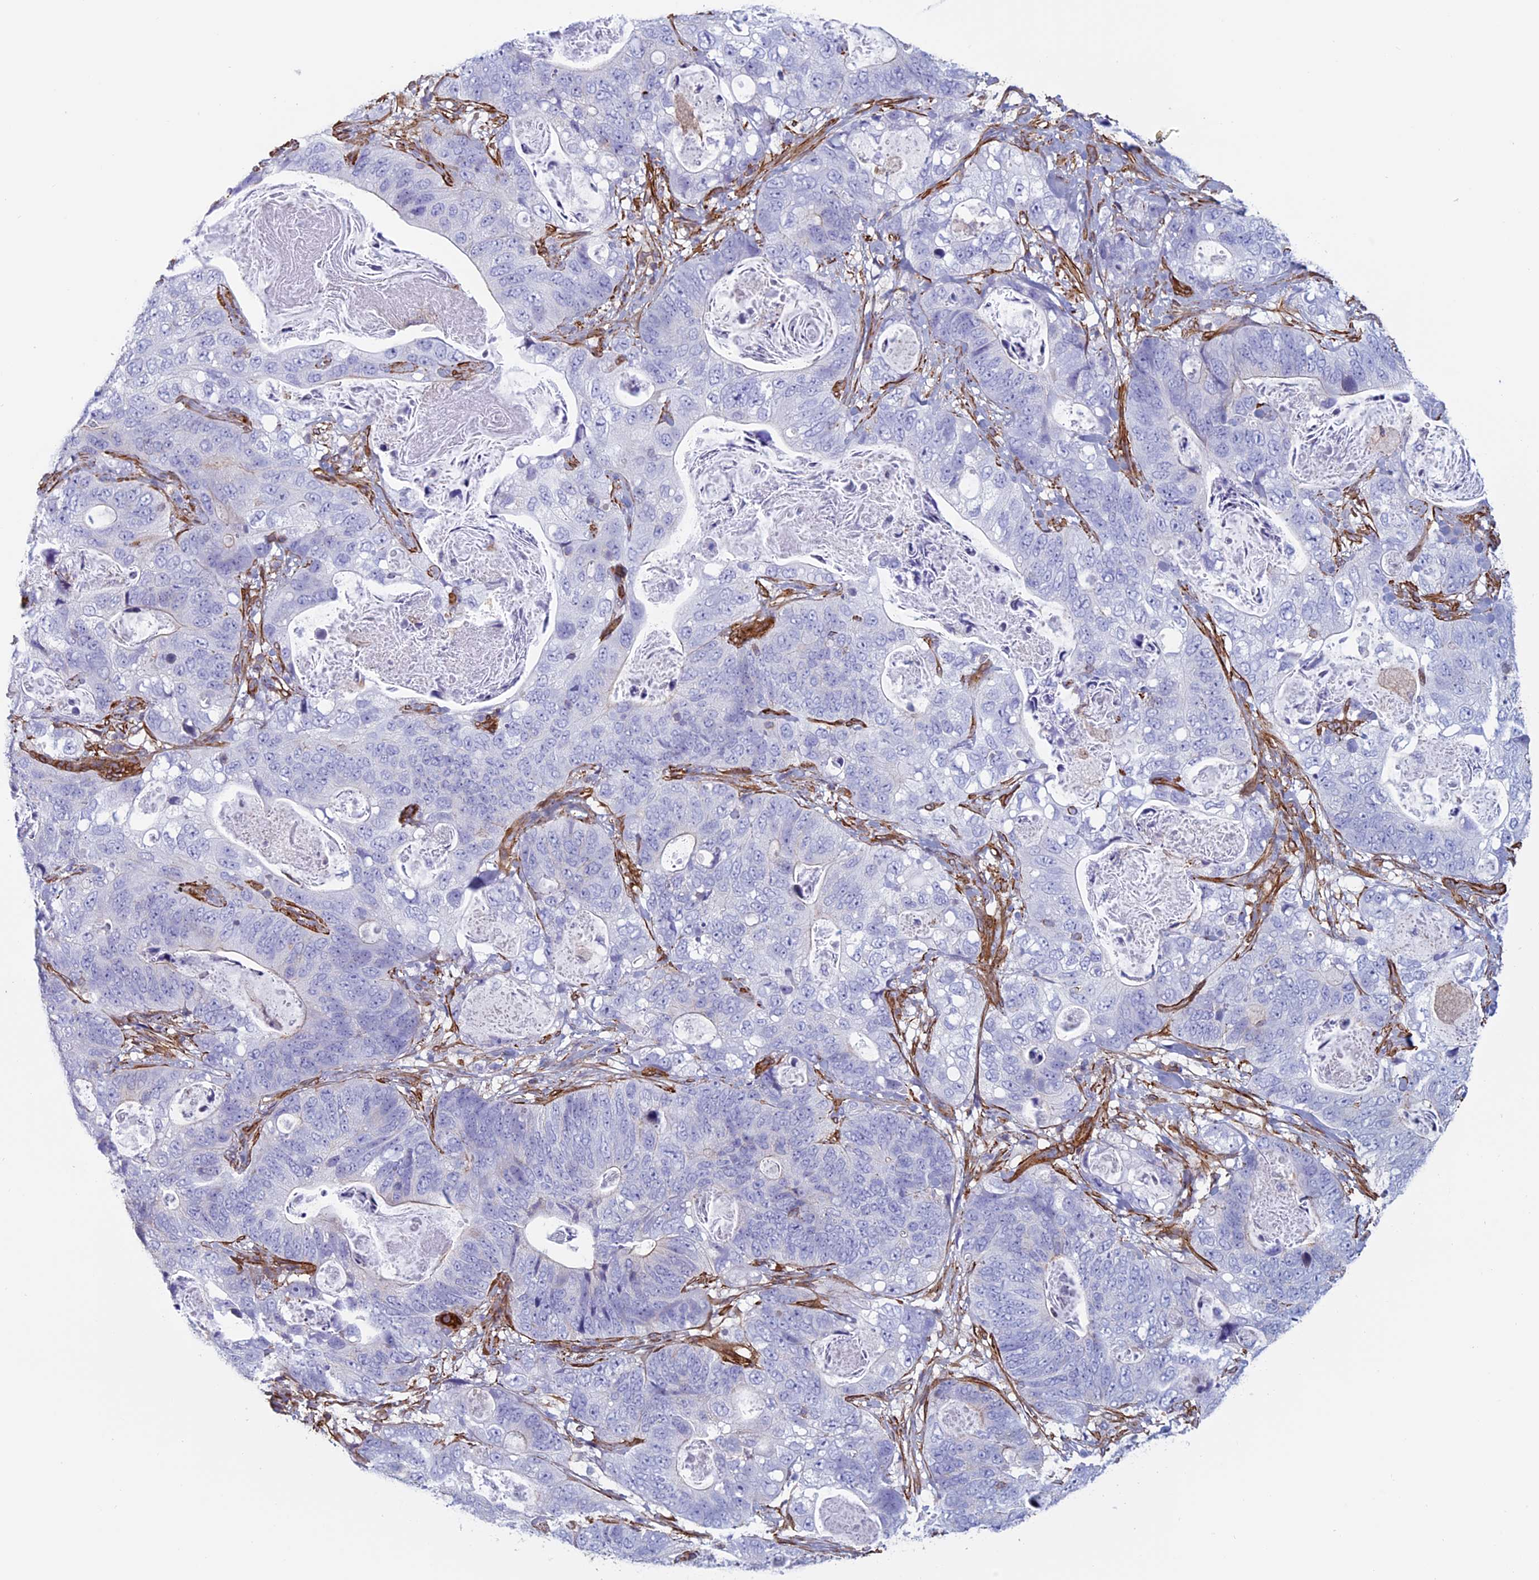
{"staining": {"intensity": "negative", "quantity": "none", "location": "none"}, "tissue": "stomach cancer", "cell_type": "Tumor cells", "image_type": "cancer", "snomed": [{"axis": "morphology", "description": "Normal tissue, NOS"}, {"axis": "morphology", "description": "Adenocarcinoma, NOS"}, {"axis": "topography", "description": "Stomach"}], "caption": "A photomicrograph of adenocarcinoma (stomach) stained for a protein displays no brown staining in tumor cells. (DAB (3,3'-diaminobenzidine) immunohistochemistry, high magnification).", "gene": "ANGPTL2", "patient": {"sex": "female", "age": 89}}